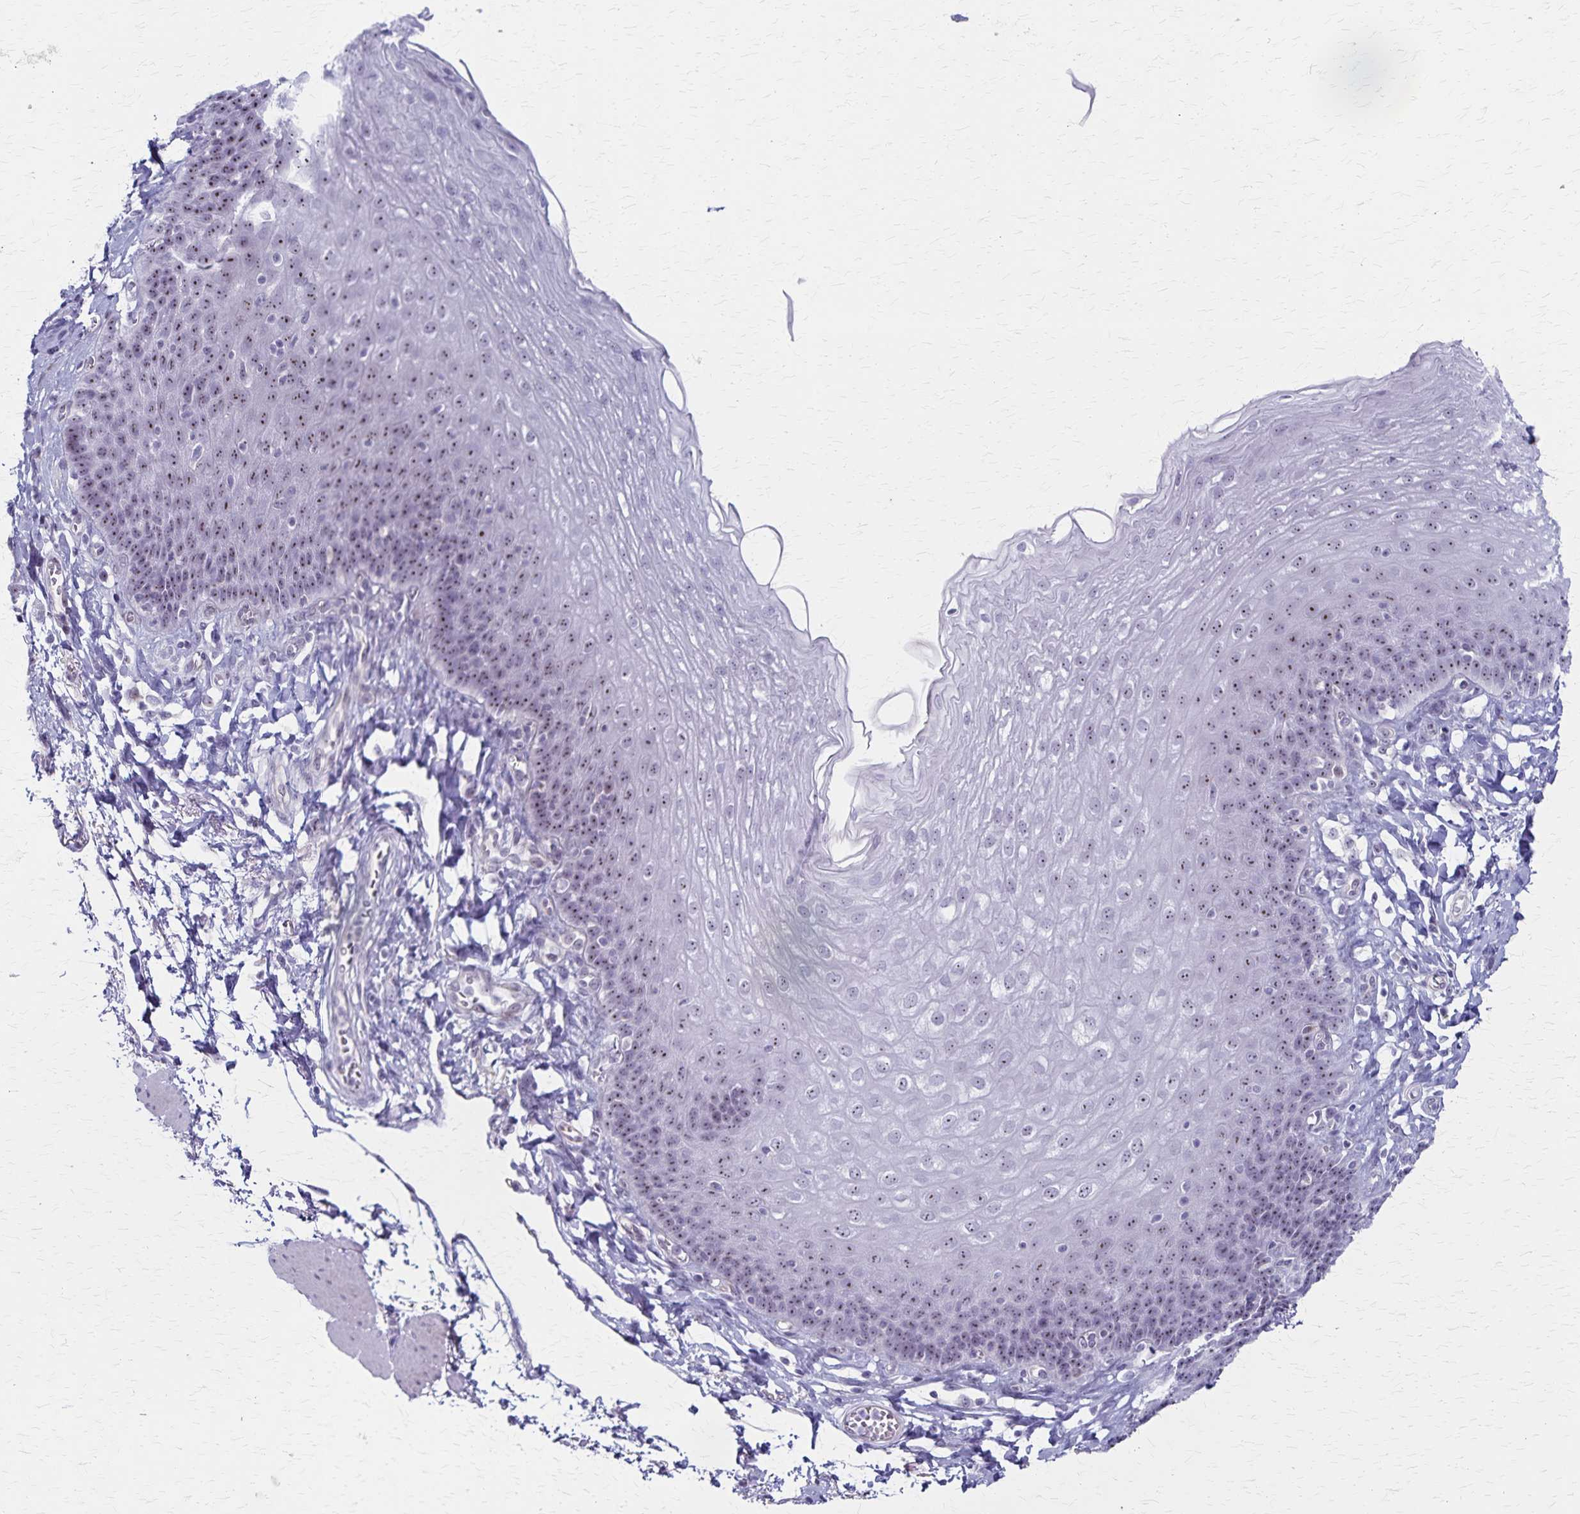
{"staining": {"intensity": "weak", "quantity": "25%-75%", "location": "nuclear"}, "tissue": "esophagus", "cell_type": "Squamous epithelial cells", "image_type": "normal", "snomed": [{"axis": "morphology", "description": "Normal tissue, NOS"}, {"axis": "topography", "description": "Esophagus"}], "caption": "Brown immunohistochemical staining in benign human esophagus demonstrates weak nuclear staining in about 25%-75% of squamous epithelial cells. Using DAB (3,3'-diaminobenzidine) (brown) and hematoxylin (blue) stains, captured at high magnification using brightfield microscopy.", "gene": "DLK2", "patient": {"sex": "female", "age": 81}}